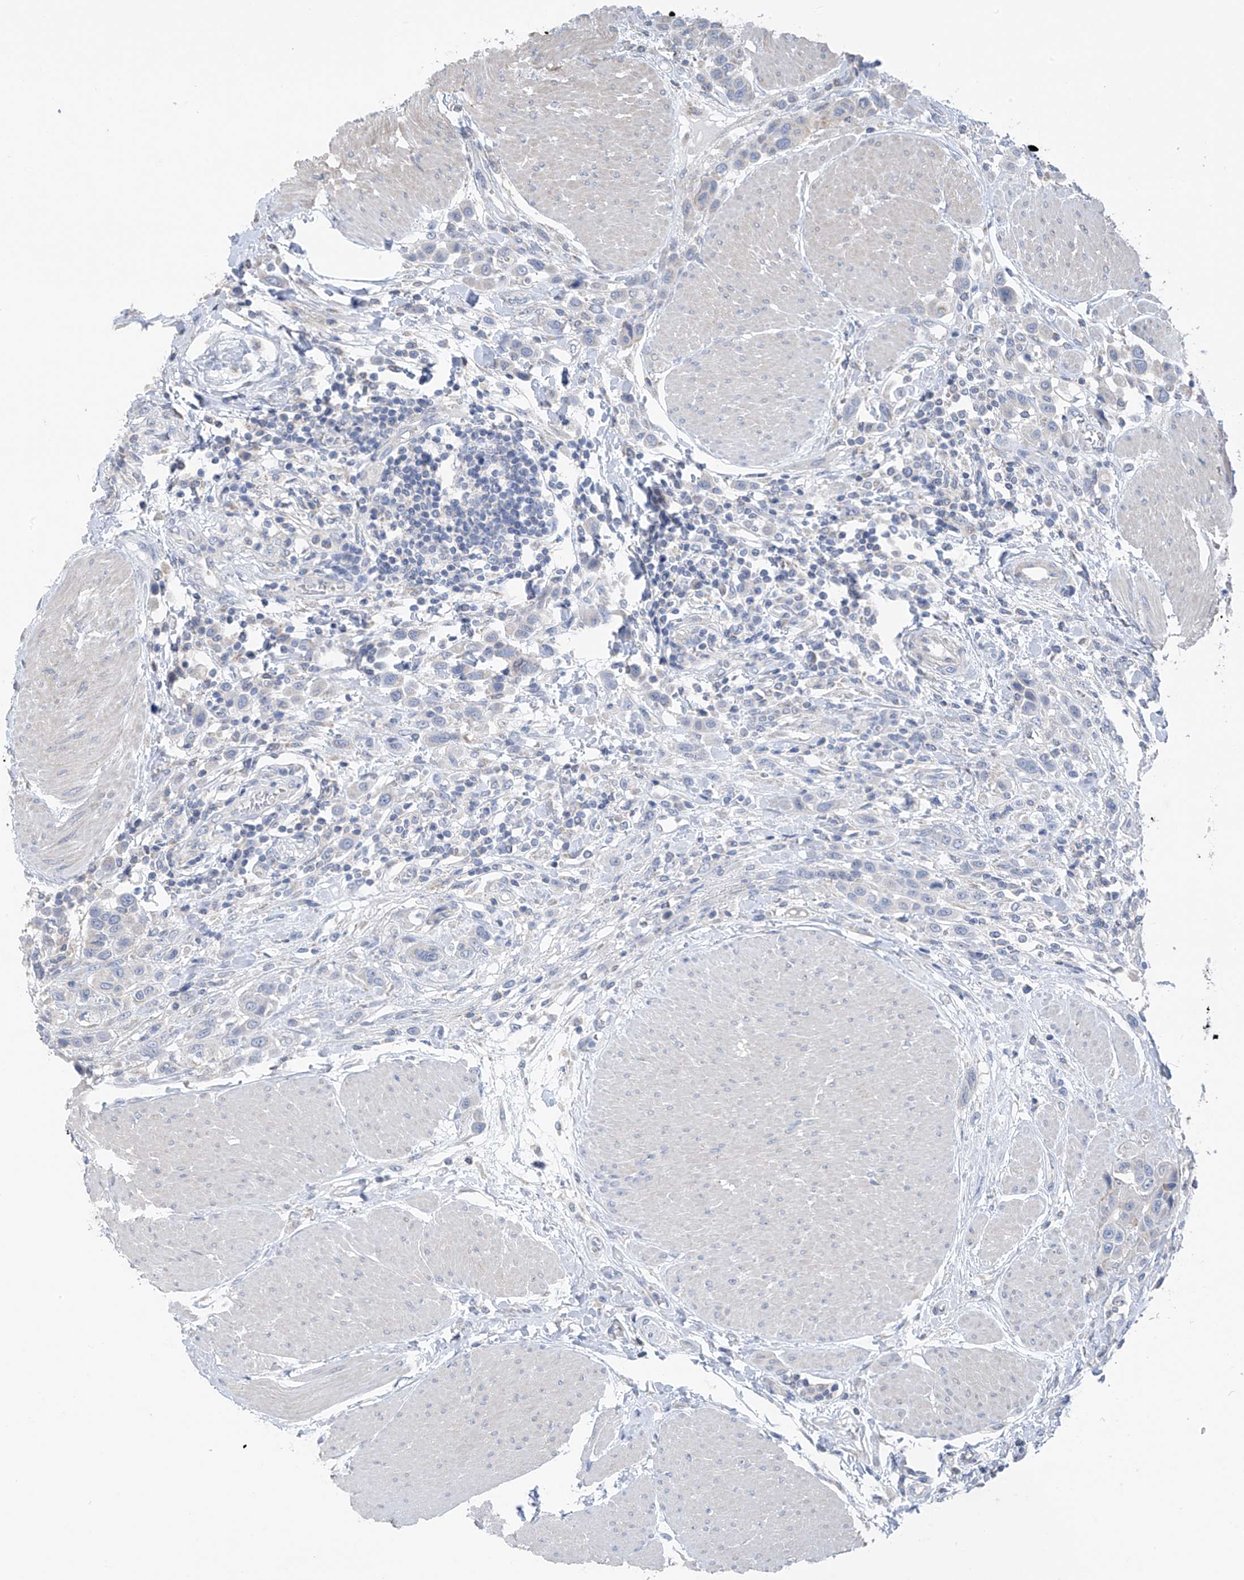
{"staining": {"intensity": "negative", "quantity": "none", "location": "none"}, "tissue": "urothelial cancer", "cell_type": "Tumor cells", "image_type": "cancer", "snomed": [{"axis": "morphology", "description": "Urothelial carcinoma, High grade"}, {"axis": "topography", "description": "Urinary bladder"}], "caption": "DAB immunohistochemical staining of high-grade urothelial carcinoma reveals no significant positivity in tumor cells.", "gene": "SYN3", "patient": {"sex": "male", "age": 50}}